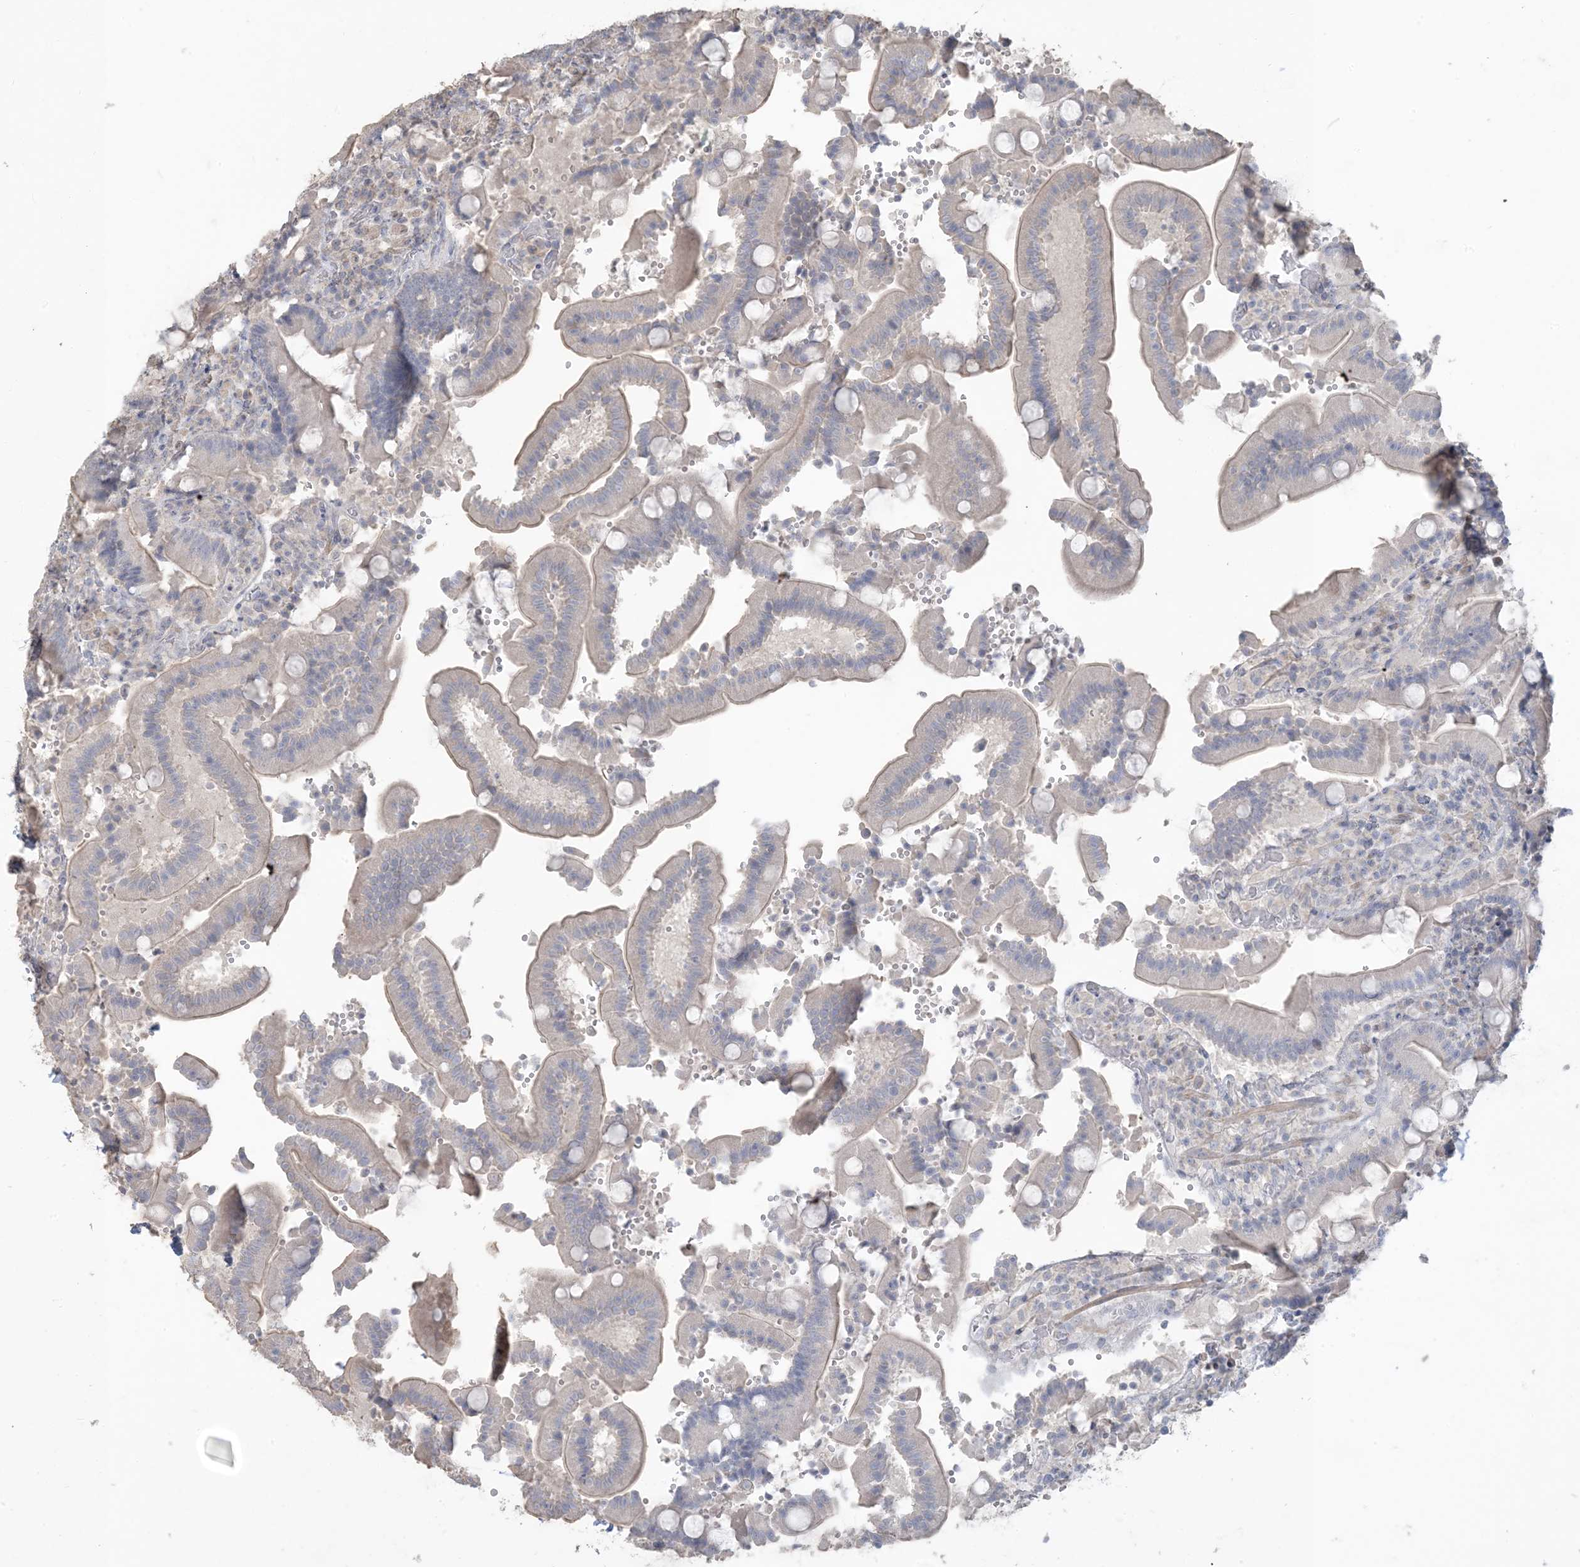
{"staining": {"intensity": "weak", "quantity": "<25%", "location": "cytoplasmic/membranous"}, "tissue": "duodenum", "cell_type": "Glandular cells", "image_type": "normal", "snomed": [{"axis": "morphology", "description": "Normal tissue, NOS"}, {"axis": "topography", "description": "Duodenum"}], "caption": "The micrograph shows no significant expression in glandular cells of duodenum.", "gene": "NPHS2", "patient": {"sex": "female", "age": 62}}